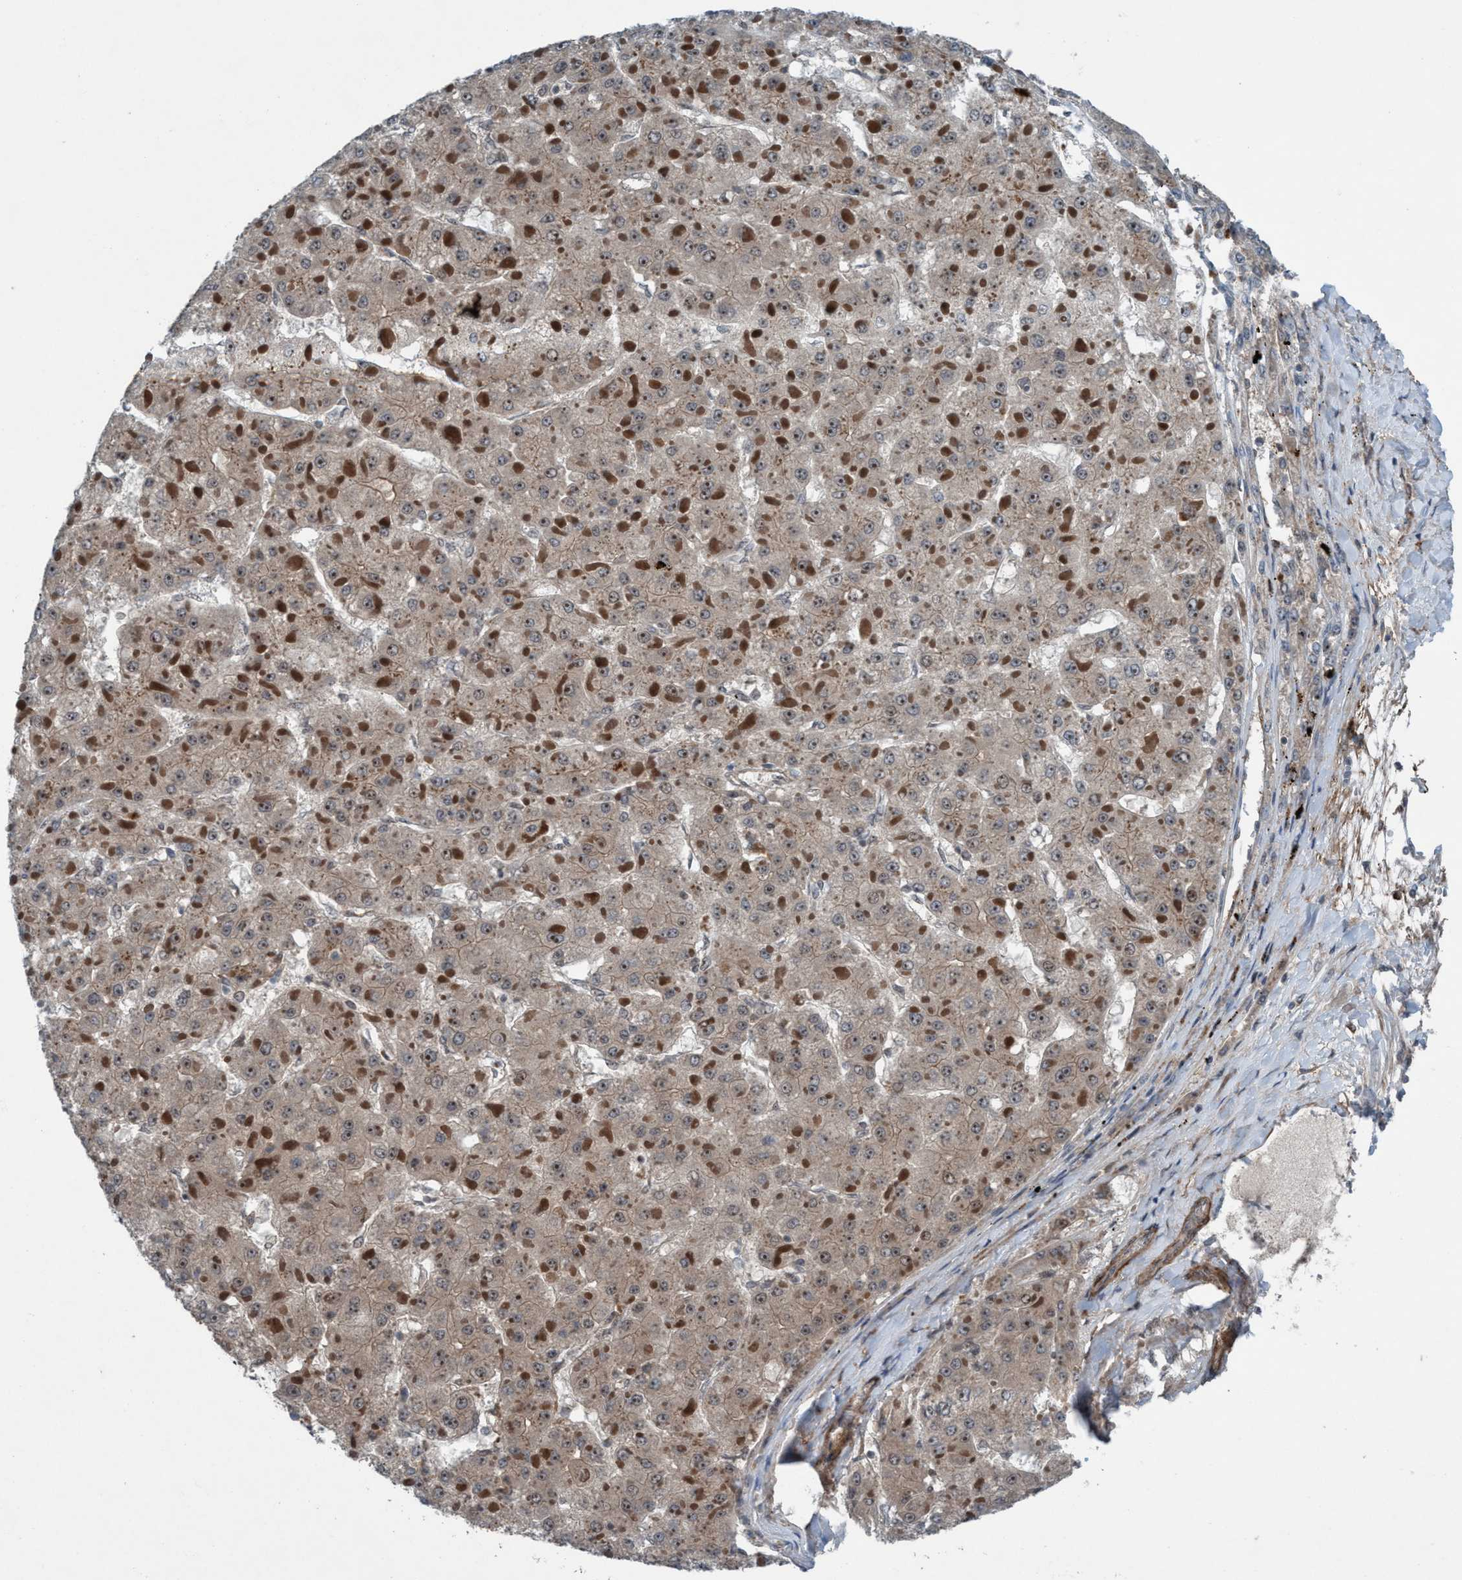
{"staining": {"intensity": "moderate", "quantity": ">75%", "location": "cytoplasmic/membranous,nuclear"}, "tissue": "liver cancer", "cell_type": "Tumor cells", "image_type": "cancer", "snomed": [{"axis": "morphology", "description": "Carcinoma, Hepatocellular, NOS"}, {"axis": "topography", "description": "Liver"}], "caption": "An image of liver hepatocellular carcinoma stained for a protein shows moderate cytoplasmic/membranous and nuclear brown staining in tumor cells.", "gene": "NISCH", "patient": {"sex": "female", "age": 73}}